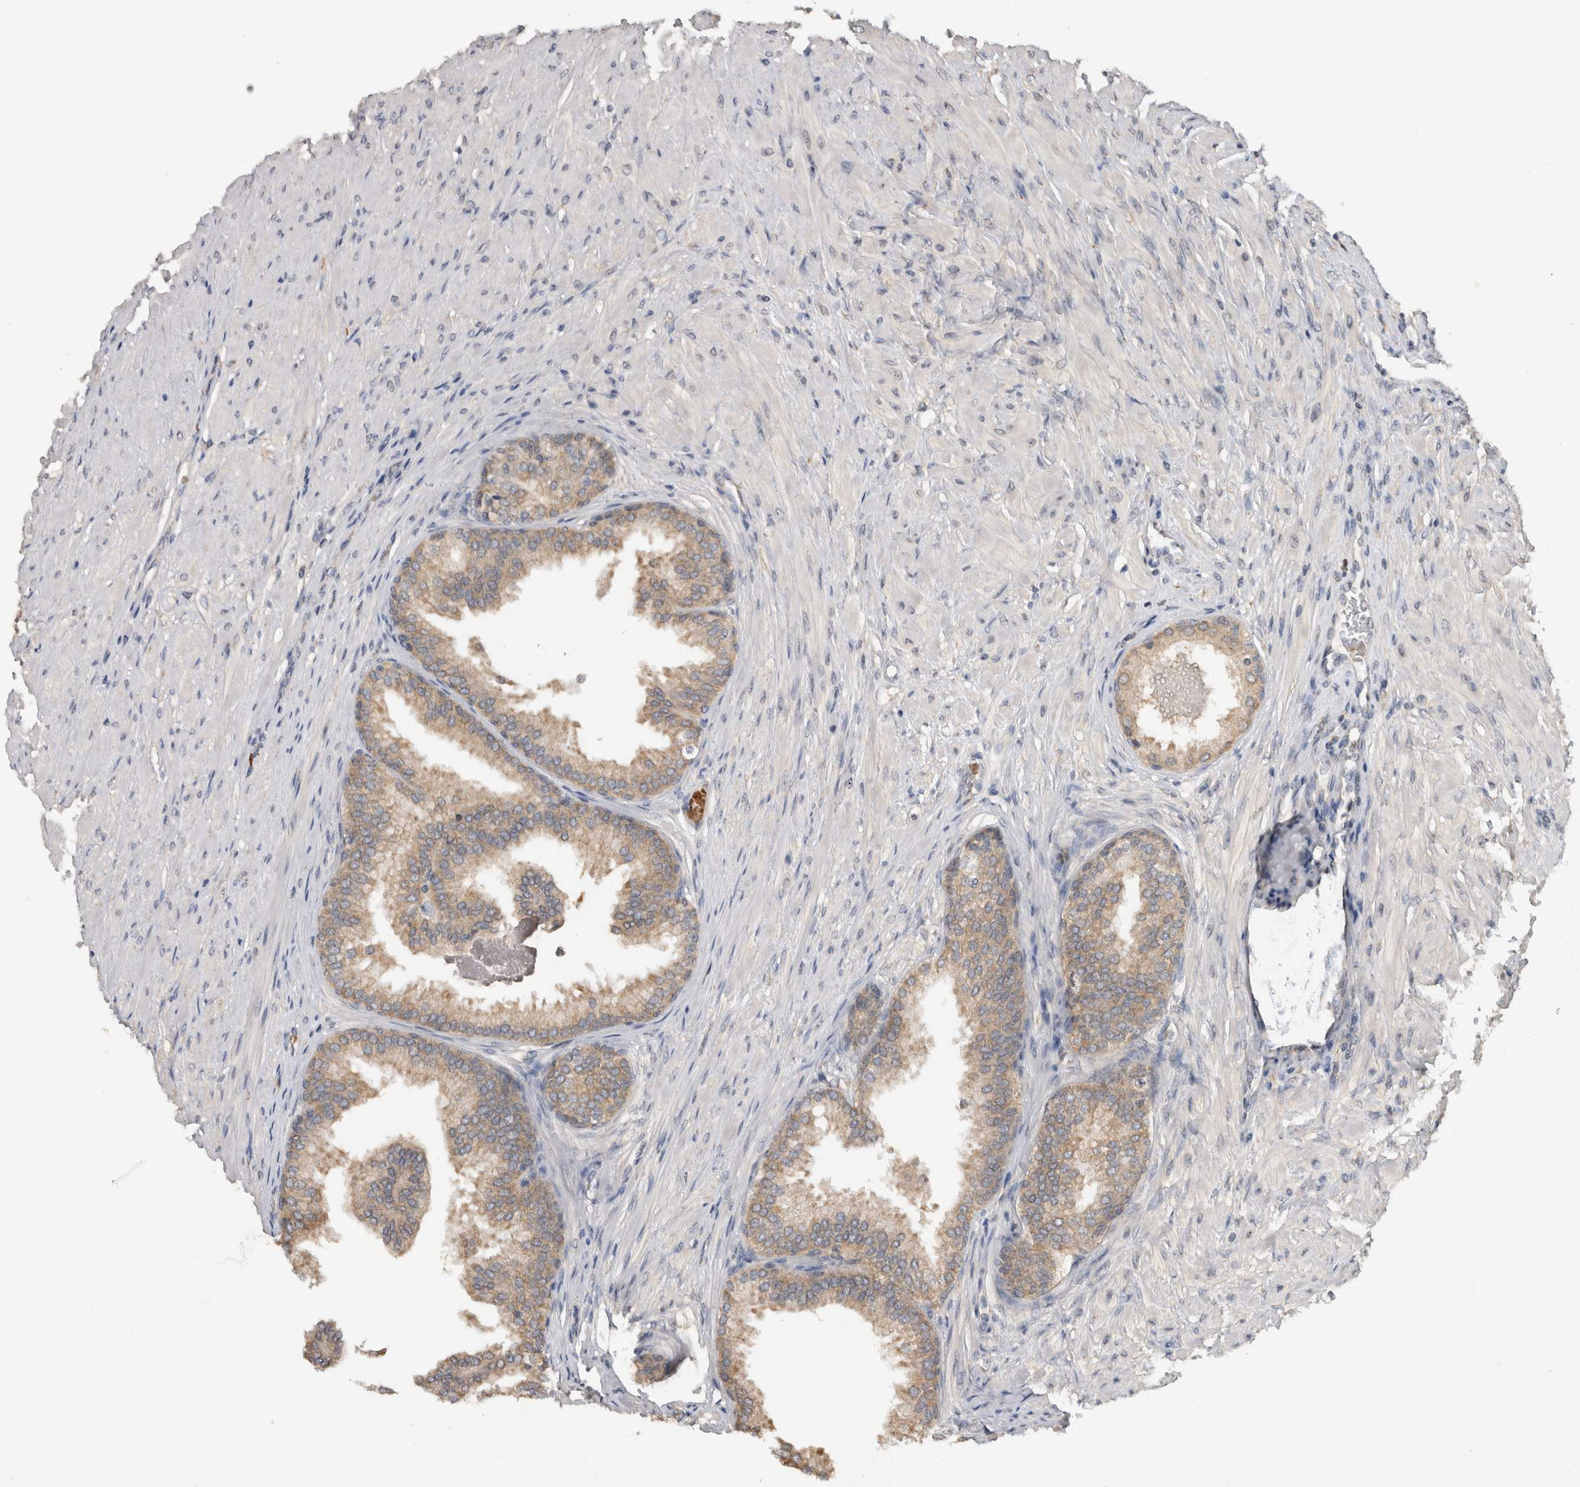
{"staining": {"intensity": "moderate", "quantity": ">75%", "location": "cytoplasmic/membranous"}, "tissue": "prostate cancer", "cell_type": "Tumor cells", "image_type": "cancer", "snomed": [{"axis": "morphology", "description": "Adenocarcinoma, High grade"}, {"axis": "topography", "description": "Prostate"}], "caption": "High-magnification brightfield microscopy of prostate cancer (high-grade adenocarcinoma) stained with DAB (brown) and counterstained with hematoxylin (blue). tumor cells exhibit moderate cytoplasmic/membranous positivity is identified in approximately>75% of cells.", "gene": "ADGRL3", "patient": {"sex": "male", "age": 59}}